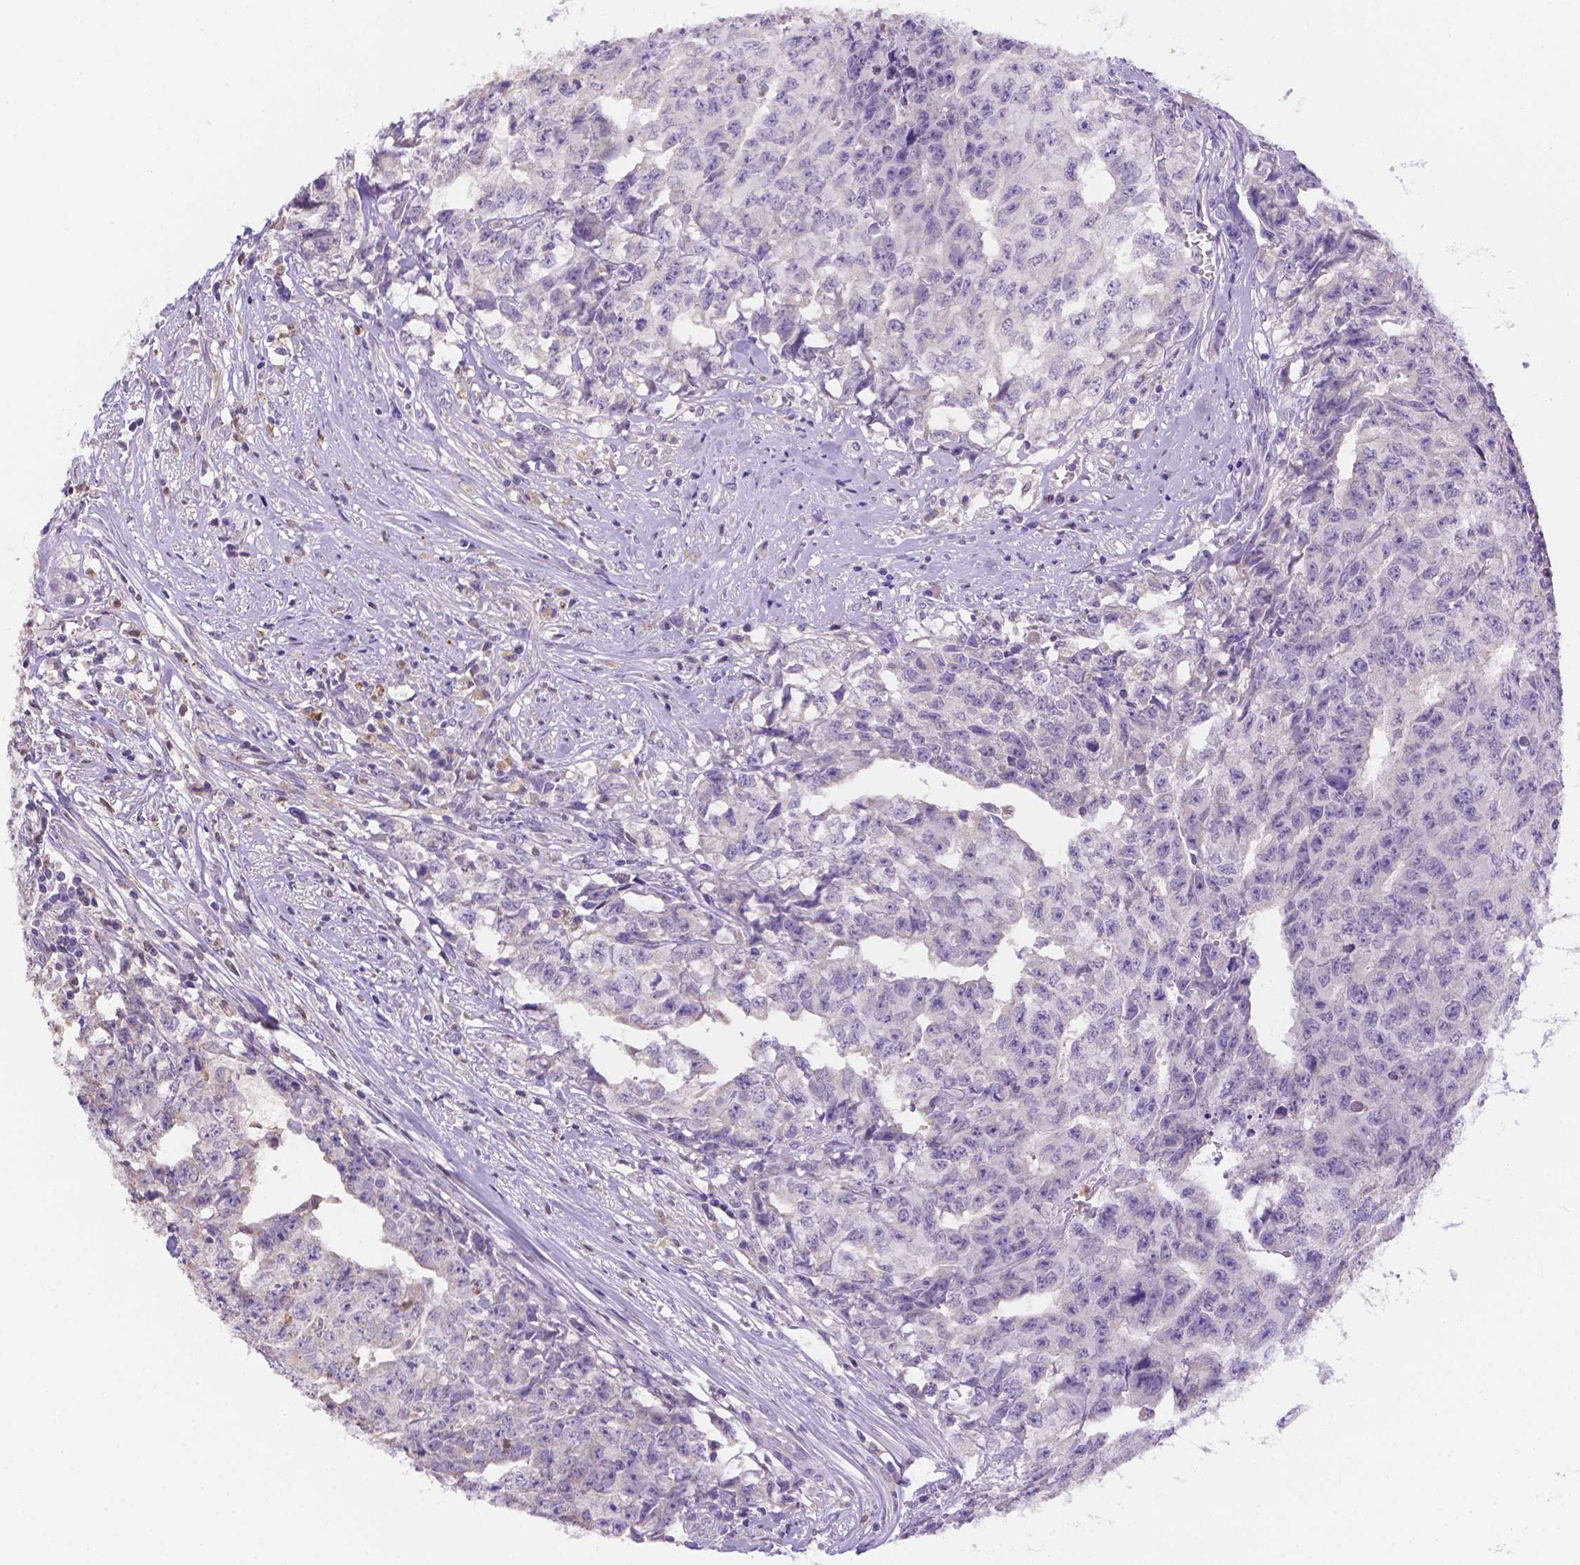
{"staining": {"intensity": "negative", "quantity": "none", "location": "none"}, "tissue": "testis cancer", "cell_type": "Tumor cells", "image_type": "cancer", "snomed": [{"axis": "morphology", "description": "Carcinoma, Embryonal, NOS"}, {"axis": "morphology", "description": "Teratoma, malignant, NOS"}, {"axis": "topography", "description": "Testis"}], "caption": "The micrograph shows no staining of tumor cells in testis malignant teratoma. (Immunohistochemistry, brightfield microscopy, high magnification).", "gene": "NXPE2", "patient": {"sex": "male", "age": 24}}